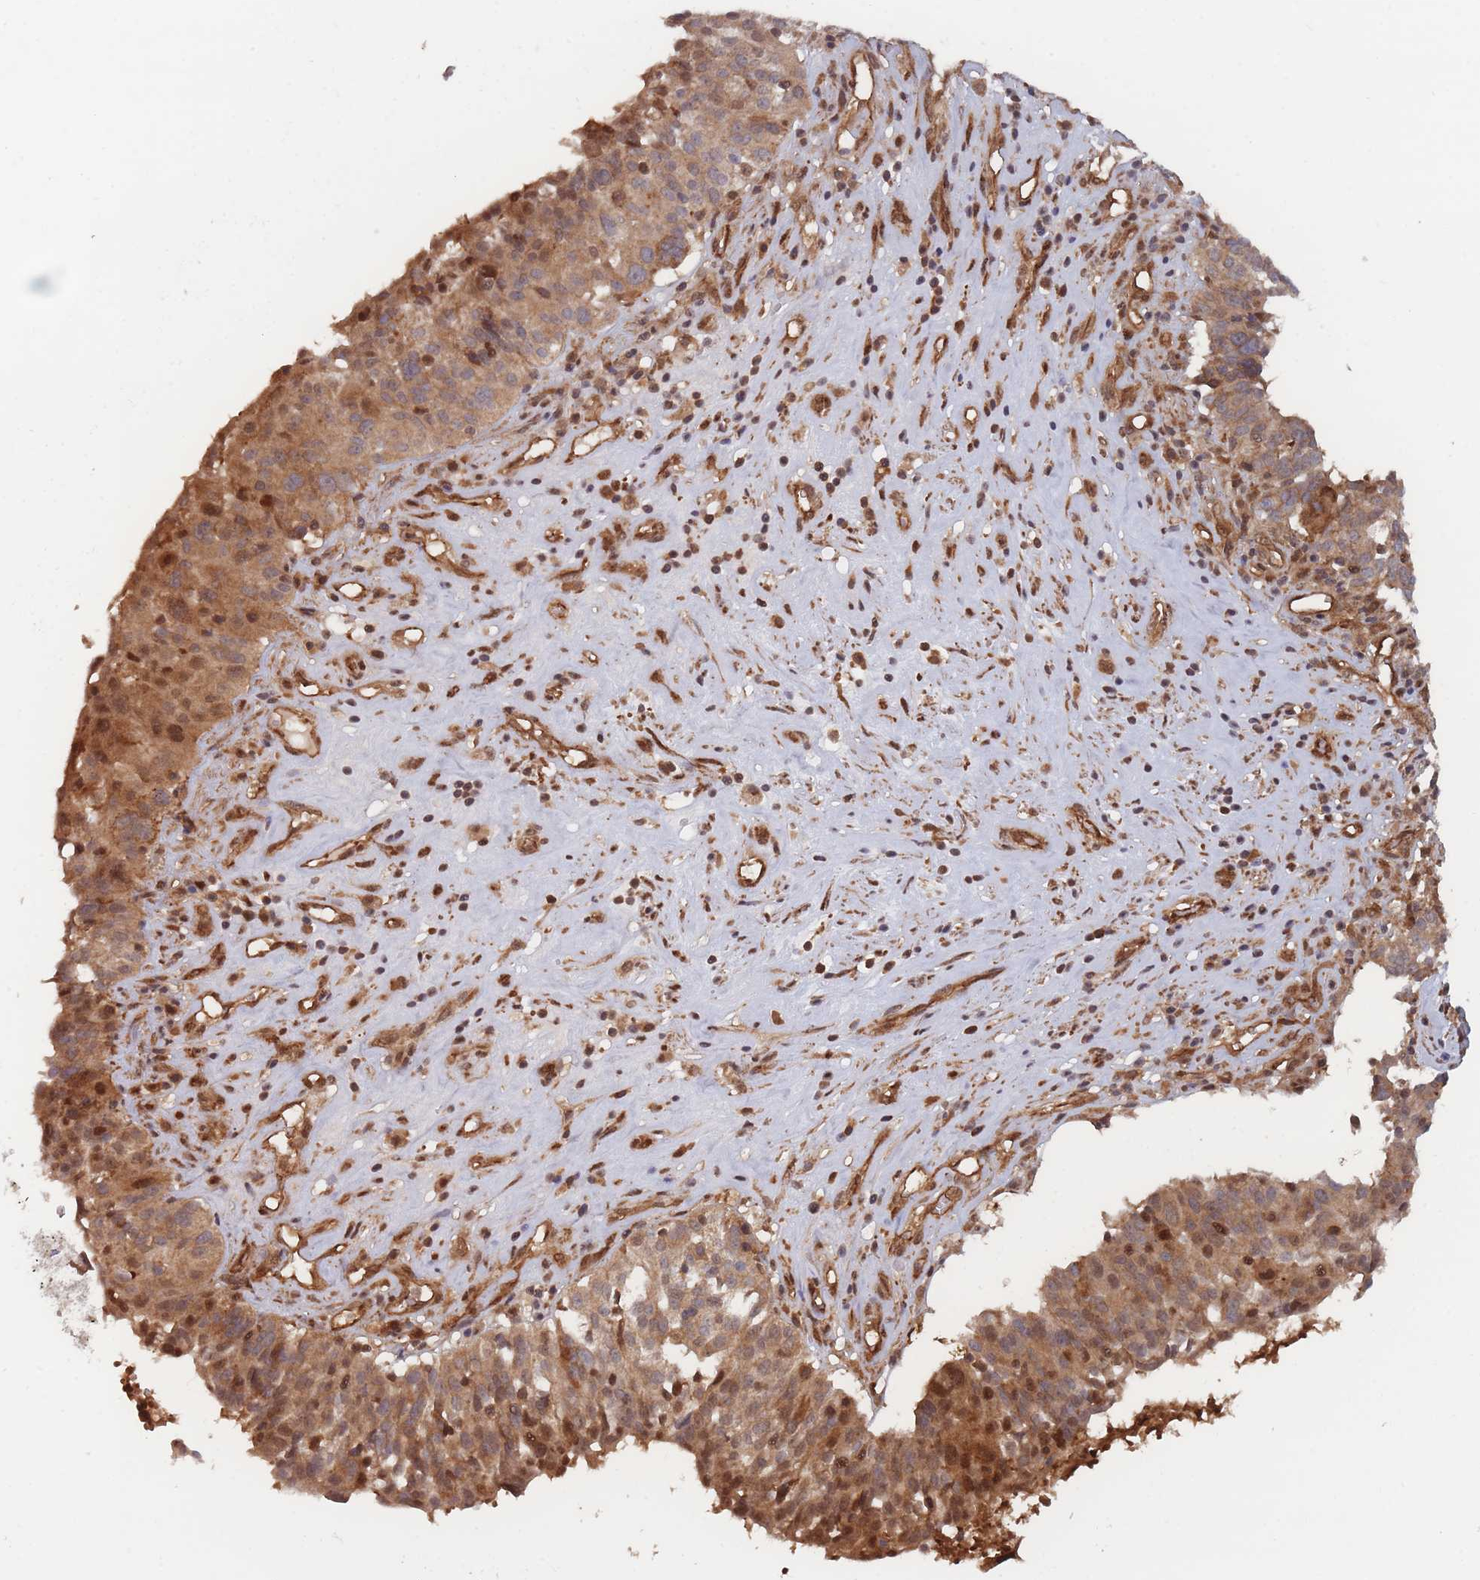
{"staining": {"intensity": "moderate", "quantity": ">75%", "location": "cytoplasmic/membranous"}, "tissue": "ovarian cancer", "cell_type": "Tumor cells", "image_type": "cancer", "snomed": [{"axis": "morphology", "description": "Cystadenocarcinoma, serous, NOS"}, {"axis": "topography", "description": "Ovary"}], "caption": "Moderate cytoplasmic/membranous positivity for a protein is identified in about >75% of tumor cells of ovarian cancer (serous cystadenocarcinoma) using IHC.", "gene": "PODXL2", "patient": {"sex": "female", "age": 59}}